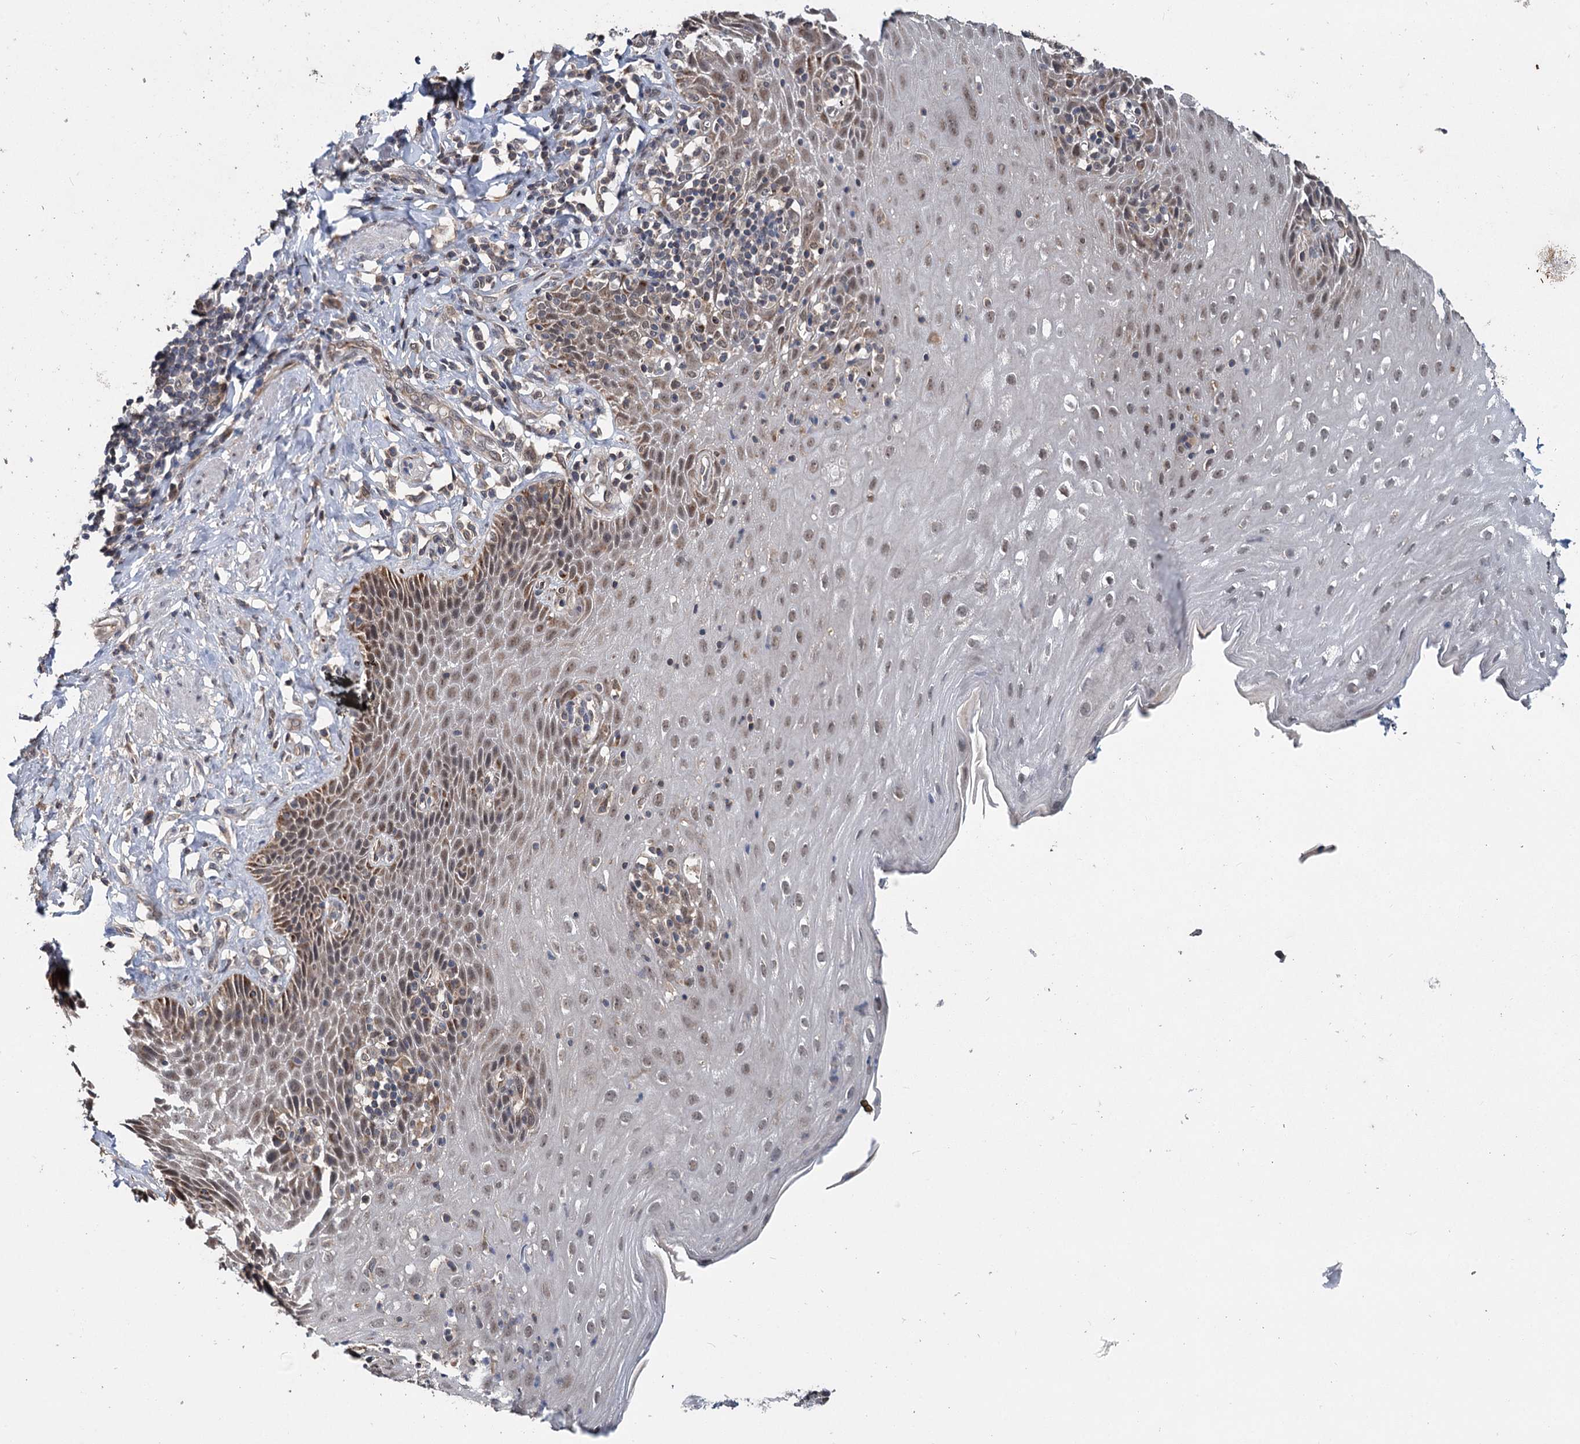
{"staining": {"intensity": "moderate", "quantity": ">75%", "location": "nuclear"}, "tissue": "esophagus", "cell_type": "Squamous epithelial cells", "image_type": "normal", "snomed": [{"axis": "morphology", "description": "Normal tissue, NOS"}, {"axis": "topography", "description": "Esophagus"}], "caption": "A brown stain shows moderate nuclear staining of a protein in squamous epithelial cells of unremarkable esophagus.", "gene": "MYG1", "patient": {"sex": "female", "age": 61}}